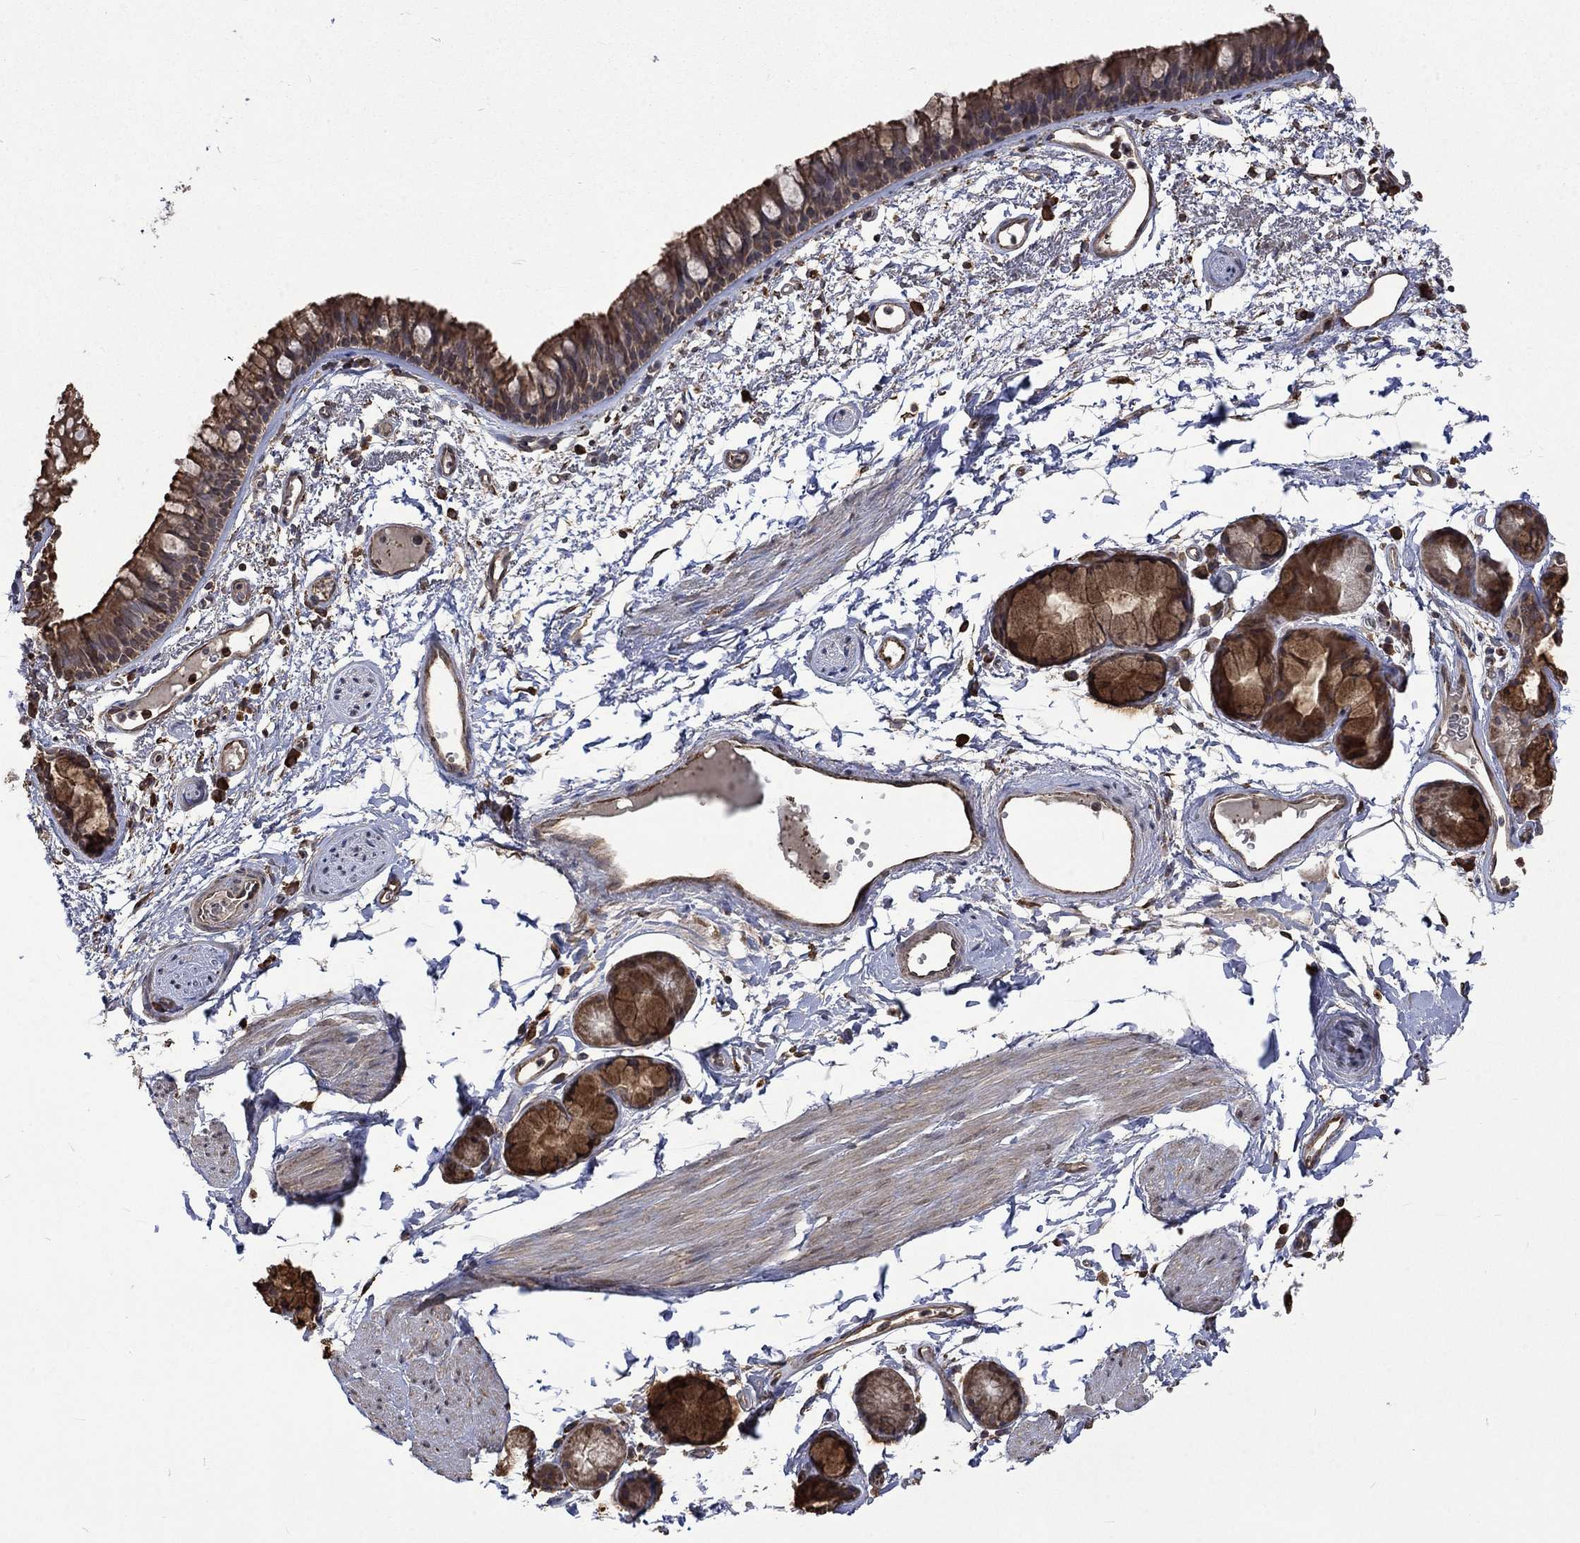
{"staining": {"intensity": "strong", "quantity": "25%-75%", "location": "cytoplasmic/membranous"}, "tissue": "bronchus", "cell_type": "Respiratory epithelial cells", "image_type": "normal", "snomed": [{"axis": "morphology", "description": "Normal tissue, NOS"}, {"axis": "topography", "description": "Cartilage tissue"}, {"axis": "topography", "description": "Bronchus"}], "caption": "A high-resolution micrograph shows immunohistochemistry staining of benign bronchus, which demonstrates strong cytoplasmic/membranous expression in approximately 25%-75% of respiratory epithelial cells.", "gene": "ESRRA", "patient": {"sex": "male", "age": 66}}